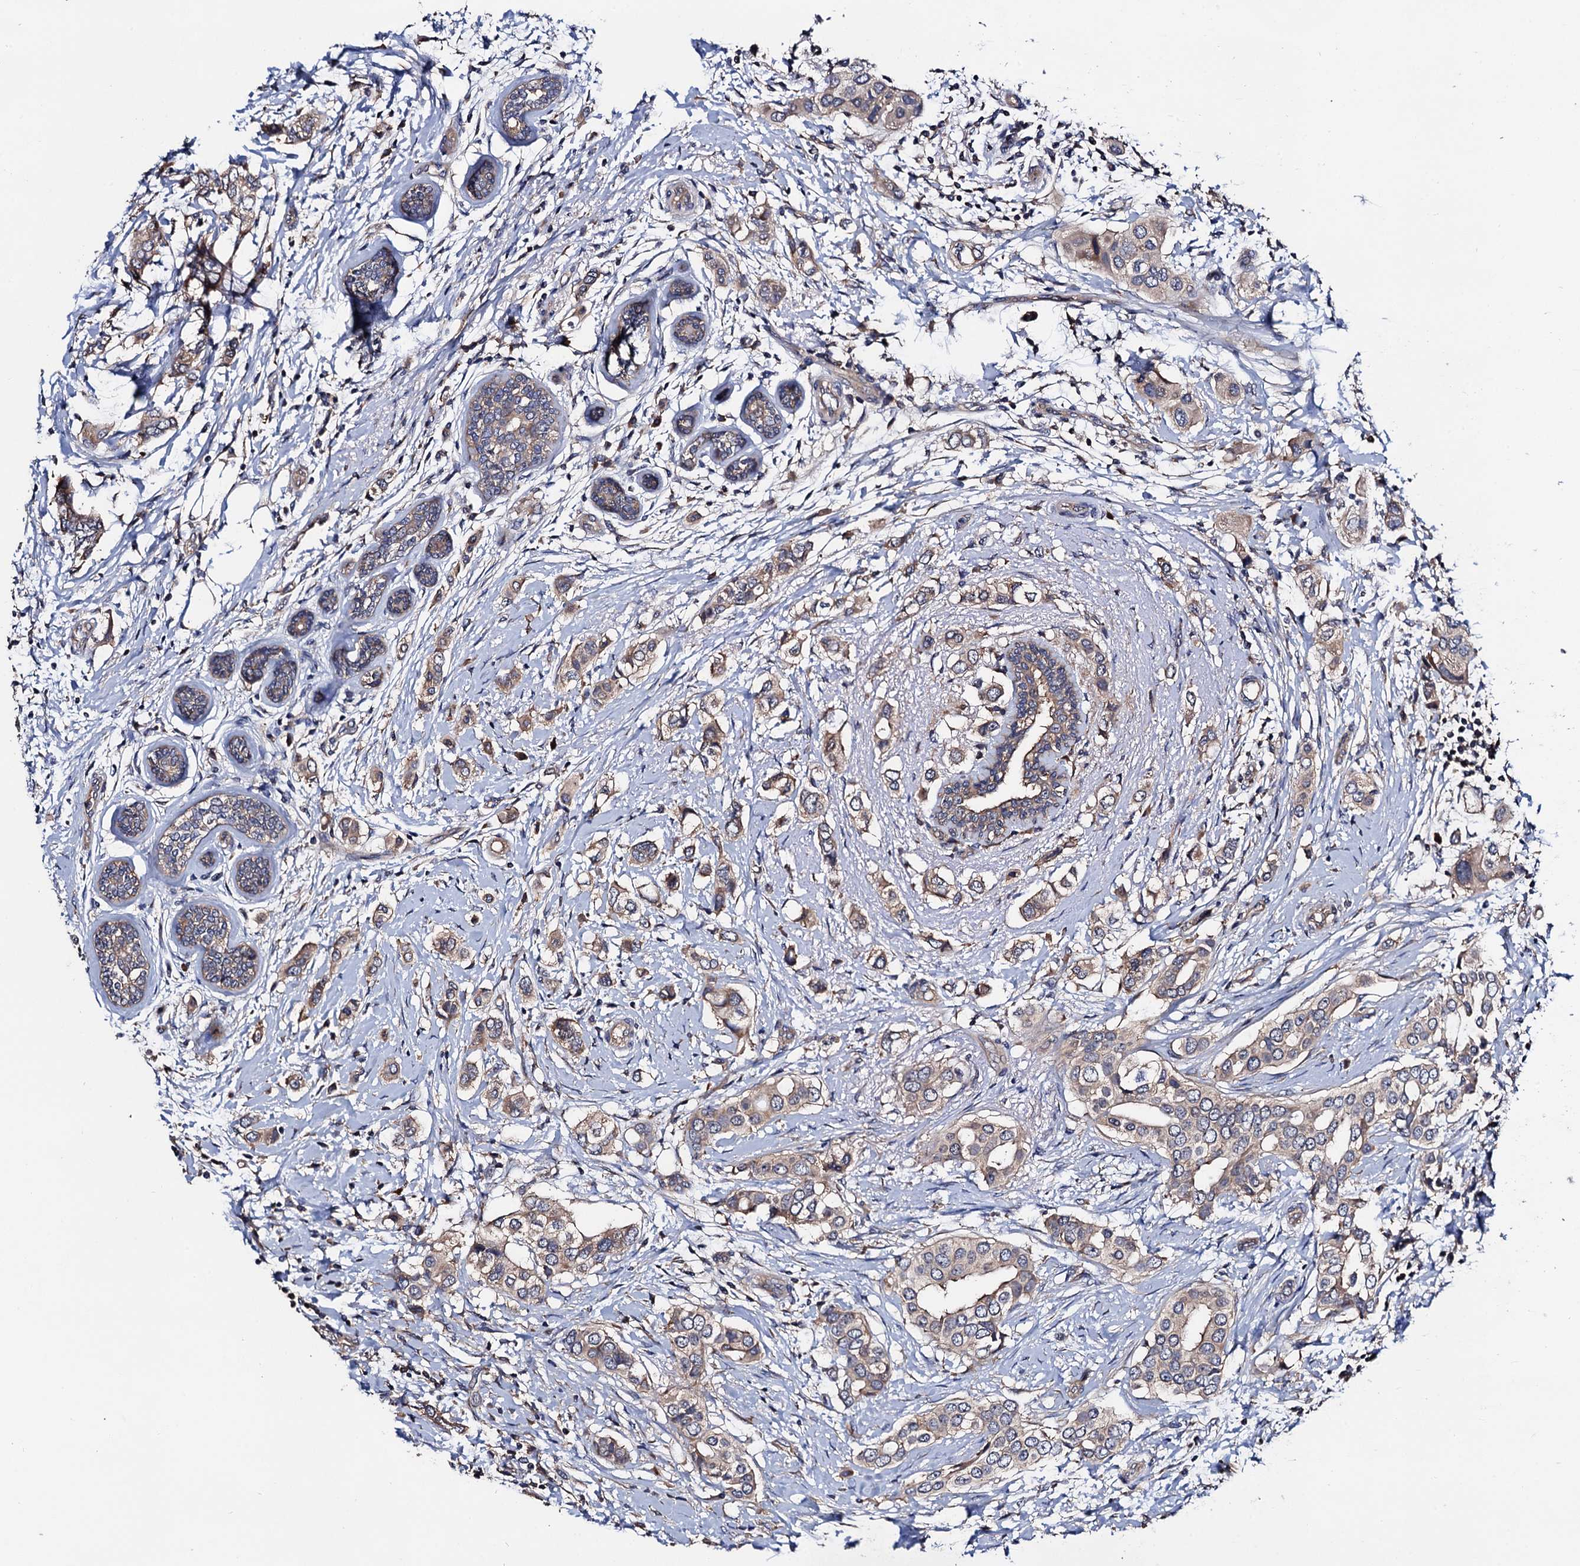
{"staining": {"intensity": "weak", "quantity": "25%-75%", "location": "cytoplasmic/membranous"}, "tissue": "breast cancer", "cell_type": "Tumor cells", "image_type": "cancer", "snomed": [{"axis": "morphology", "description": "Lobular carcinoma"}, {"axis": "topography", "description": "Breast"}], "caption": "Immunohistochemistry (DAB) staining of breast cancer demonstrates weak cytoplasmic/membranous protein staining in about 25%-75% of tumor cells.", "gene": "TRMT112", "patient": {"sex": "female", "age": 51}}